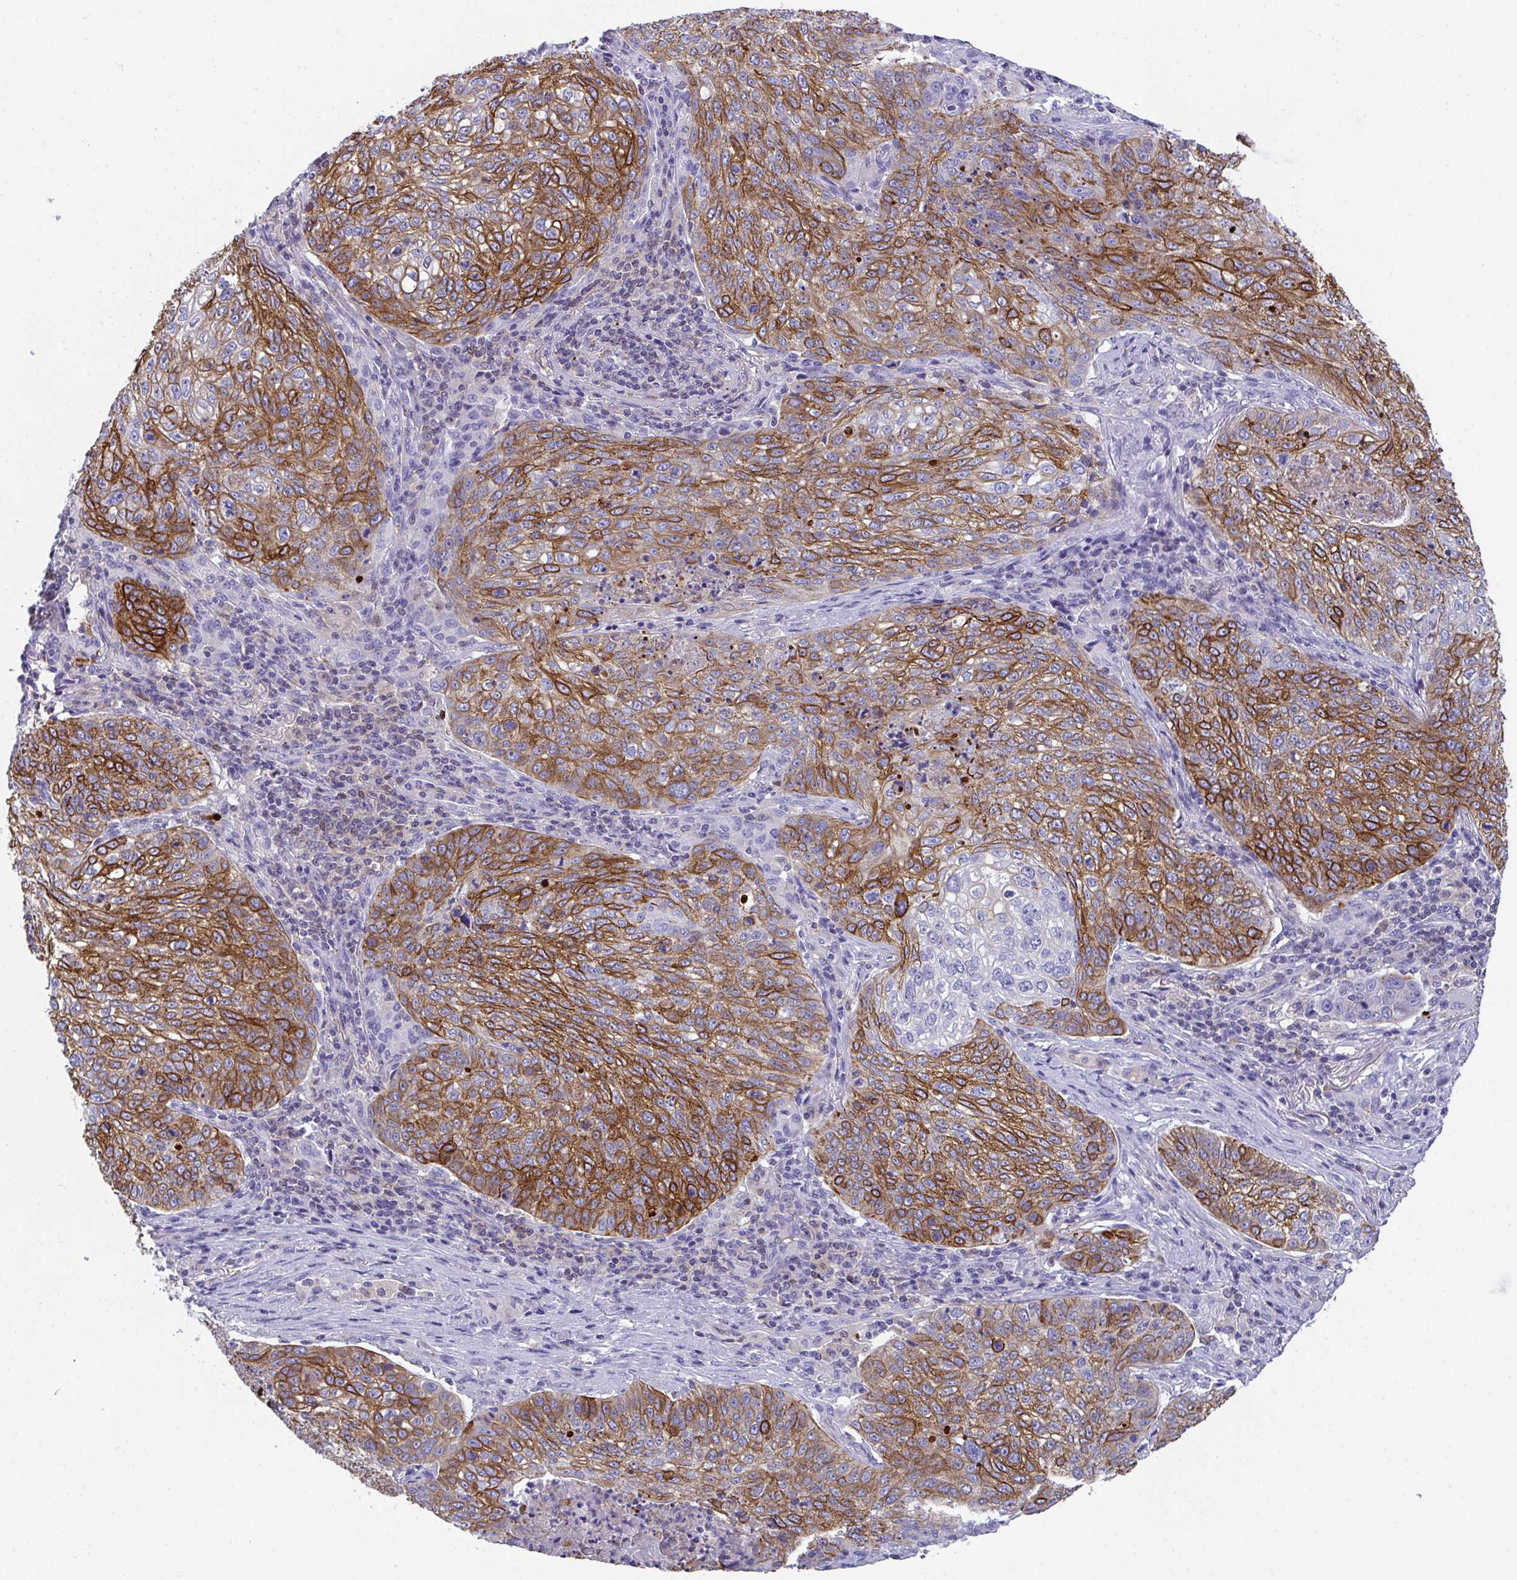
{"staining": {"intensity": "strong", "quantity": "25%-75%", "location": "cytoplasmic/membranous"}, "tissue": "lung cancer", "cell_type": "Tumor cells", "image_type": "cancer", "snomed": [{"axis": "morphology", "description": "Squamous cell carcinoma, NOS"}, {"axis": "topography", "description": "Lung"}], "caption": "Immunohistochemistry (IHC) (DAB) staining of squamous cell carcinoma (lung) reveals strong cytoplasmic/membranous protein positivity in about 25%-75% of tumor cells. The staining was performed using DAB, with brown indicating positive protein expression. Nuclei are stained blue with hematoxylin.", "gene": "TNFAIP8", "patient": {"sex": "male", "age": 63}}